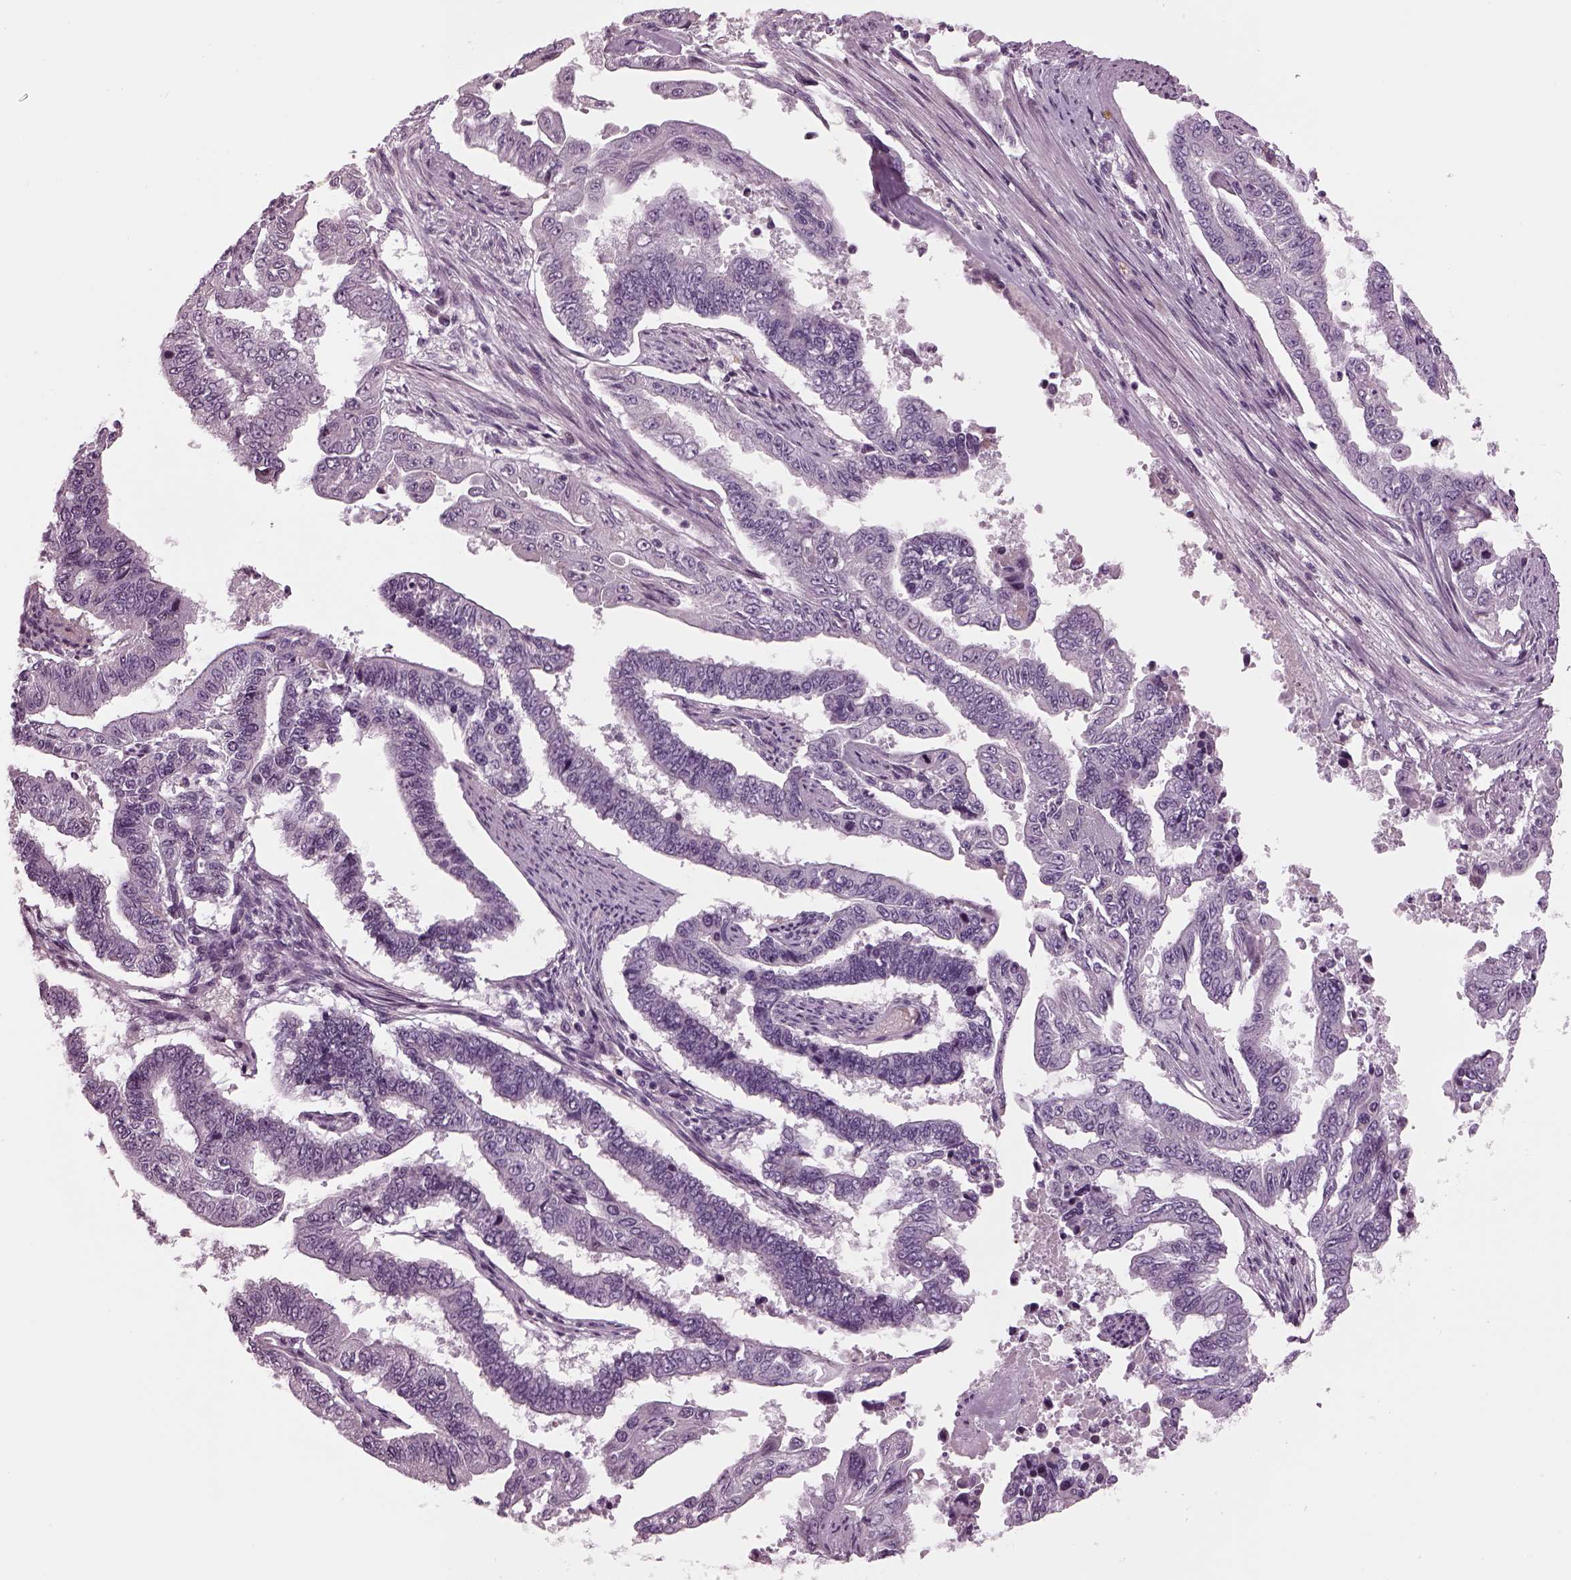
{"staining": {"intensity": "negative", "quantity": "none", "location": "none"}, "tissue": "endometrial cancer", "cell_type": "Tumor cells", "image_type": "cancer", "snomed": [{"axis": "morphology", "description": "Adenocarcinoma, NOS"}, {"axis": "topography", "description": "Uterus"}], "caption": "Tumor cells are negative for protein expression in human adenocarcinoma (endometrial).", "gene": "DPYSL5", "patient": {"sex": "female", "age": 59}}